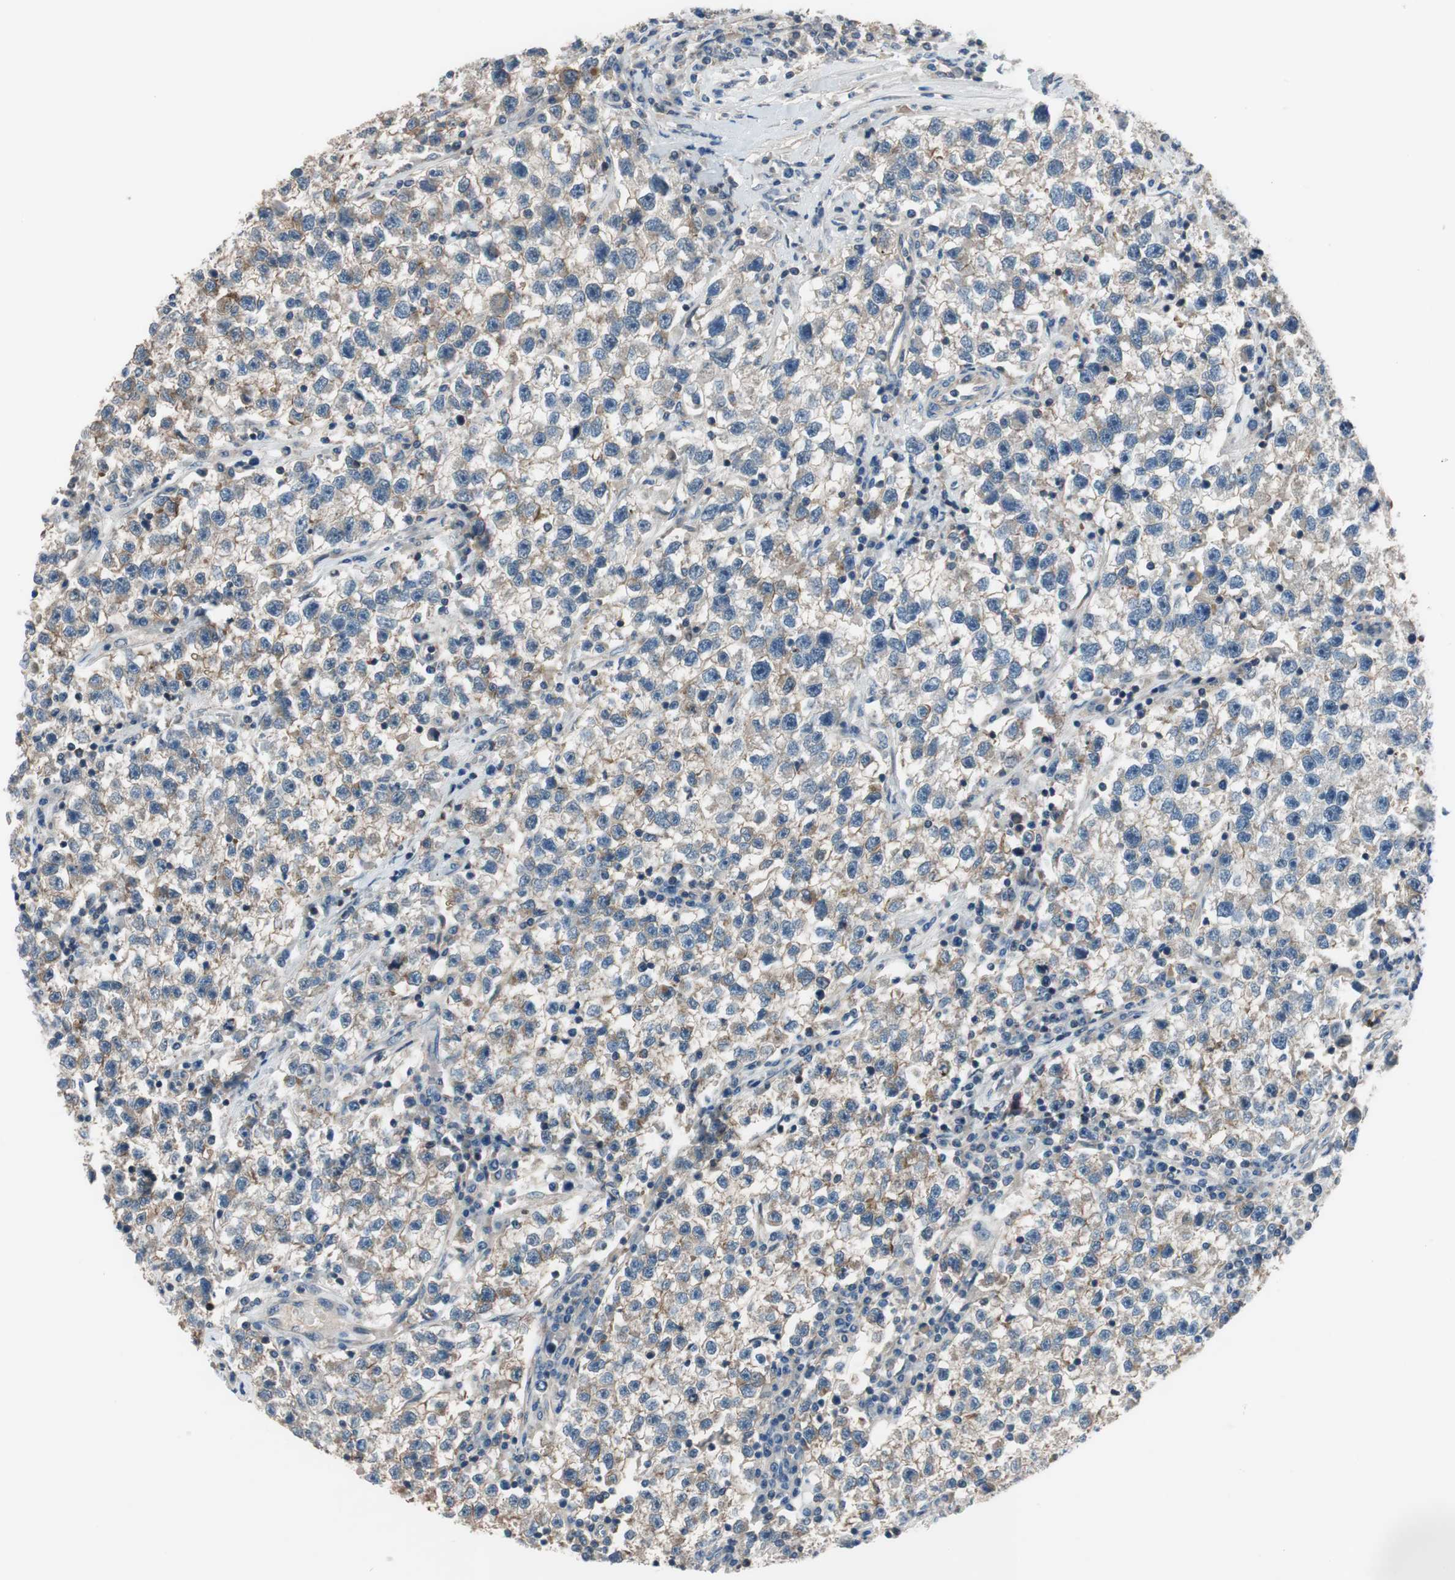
{"staining": {"intensity": "weak", "quantity": ">75%", "location": "cytoplasmic/membranous"}, "tissue": "testis cancer", "cell_type": "Tumor cells", "image_type": "cancer", "snomed": [{"axis": "morphology", "description": "Seminoma, NOS"}, {"axis": "topography", "description": "Testis"}], "caption": "Protein staining by immunohistochemistry (IHC) reveals weak cytoplasmic/membranous positivity in approximately >75% of tumor cells in testis cancer. Using DAB (brown) and hematoxylin (blue) stains, captured at high magnification using brightfield microscopy.", "gene": "CALML3", "patient": {"sex": "male", "age": 22}}